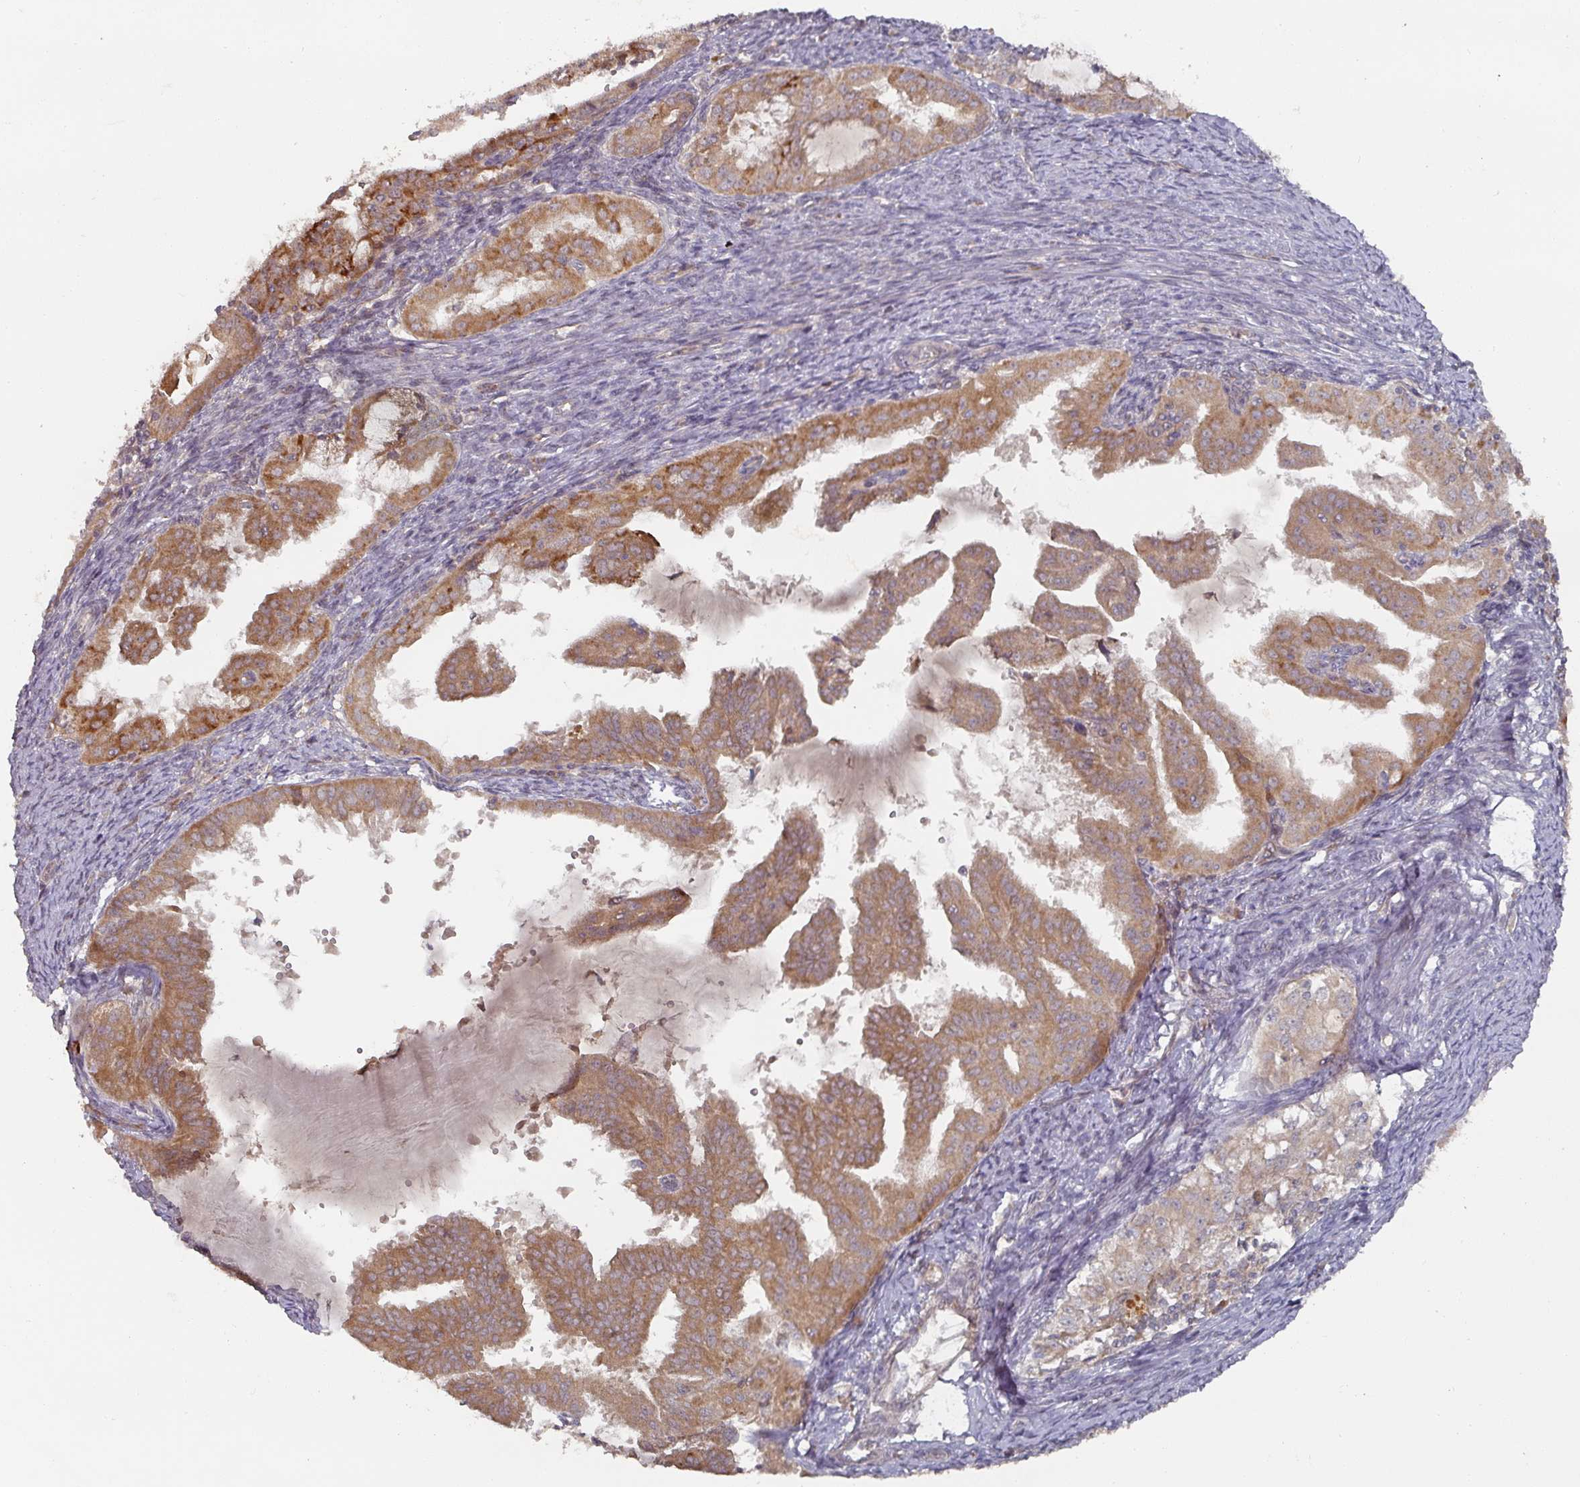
{"staining": {"intensity": "moderate", "quantity": ">75%", "location": "cytoplasmic/membranous"}, "tissue": "endometrial cancer", "cell_type": "Tumor cells", "image_type": "cancer", "snomed": [{"axis": "morphology", "description": "Adenocarcinoma, NOS"}, {"axis": "topography", "description": "Endometrium"}], "caption": "An immunohistochemistry (IHC) image of neoplastic tissue is shown. Protein staining in brown shows moderate cytoplasmic/membranous positivity in endometrial cancer within tumor cells.", "gene": "DNAJC7", "patient": {"sex": "female", "age": 70}}